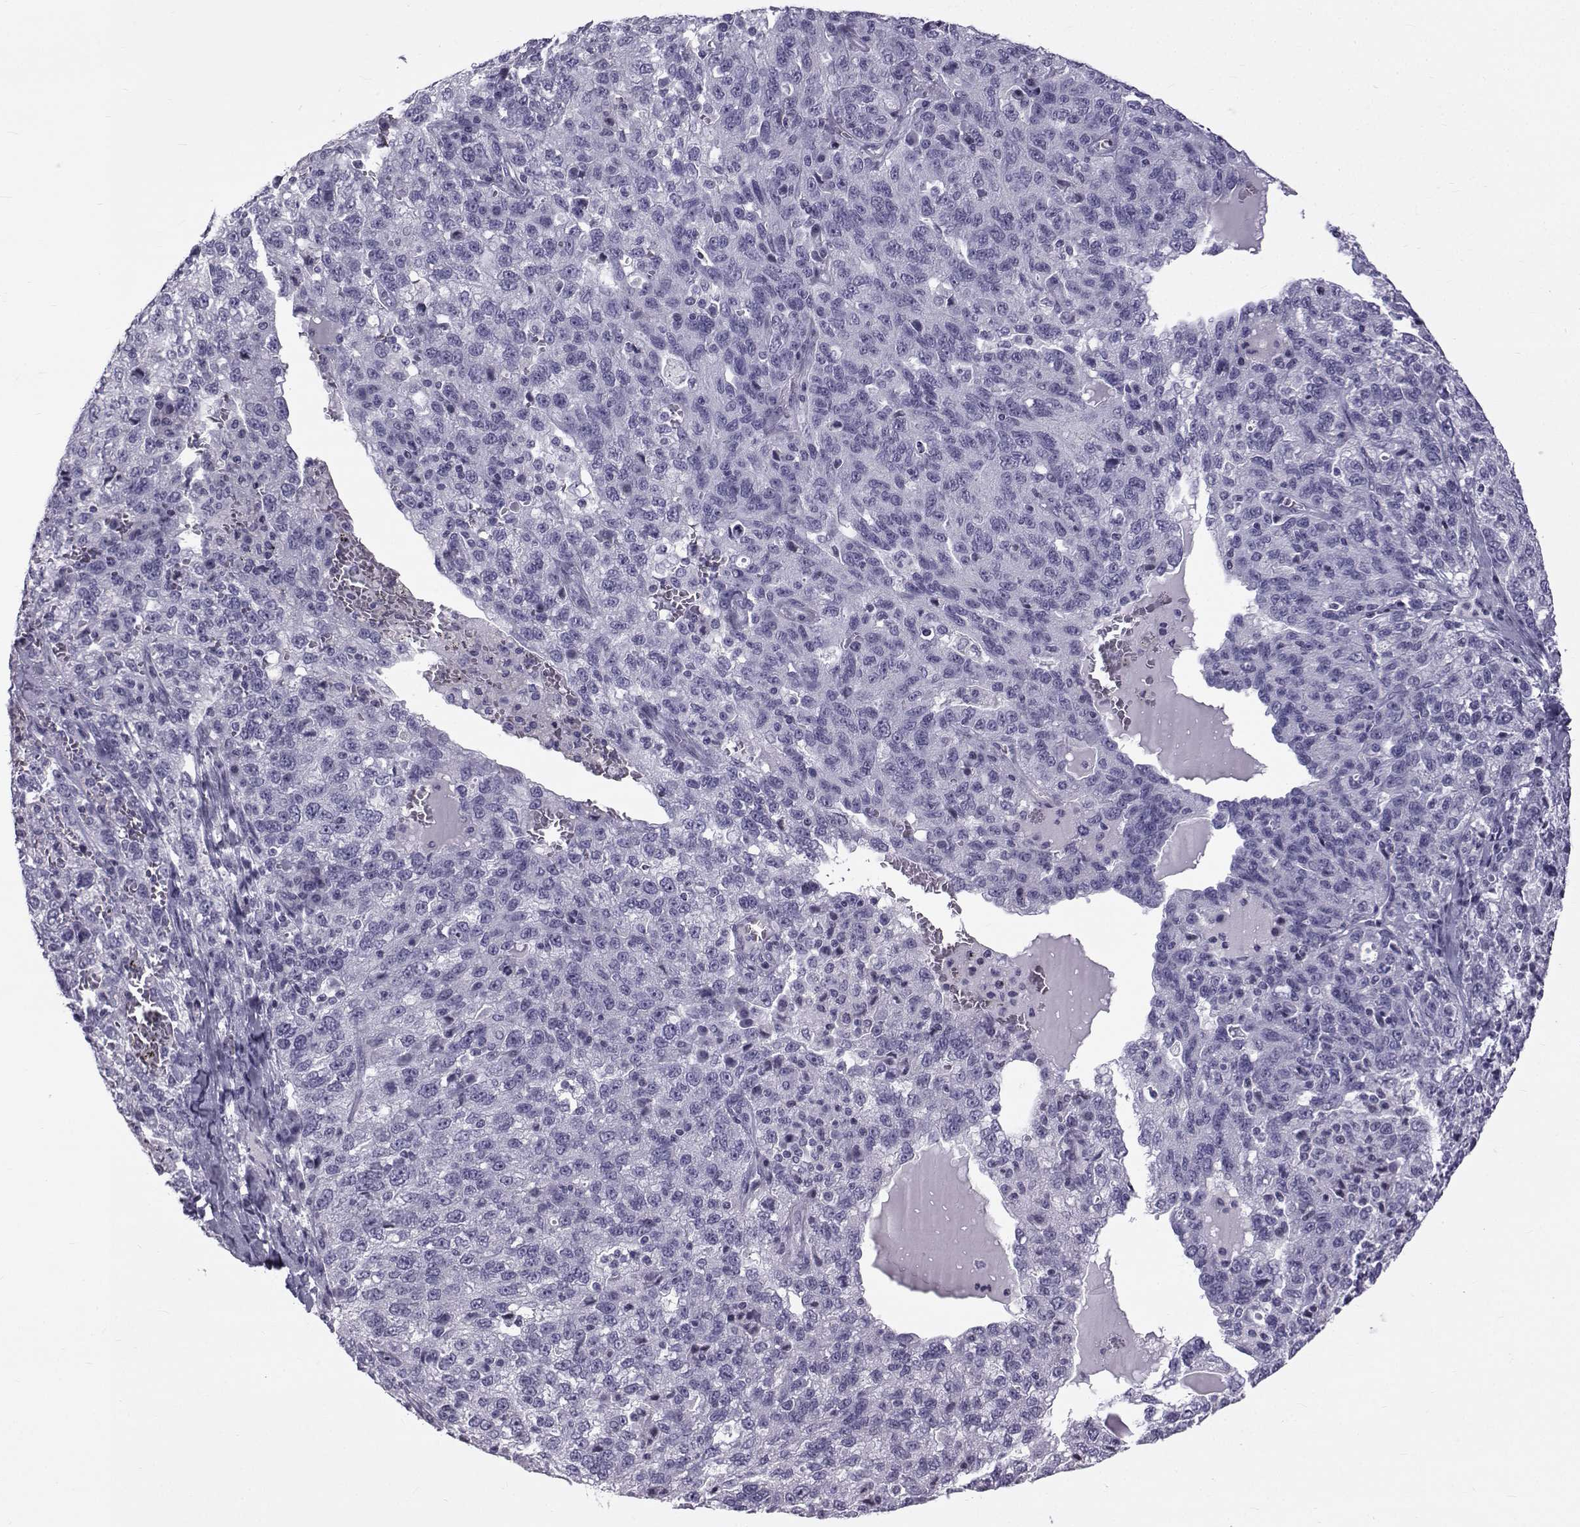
{"staining": {"intensity": "negative", "quantity": "none", "location": "none"}, "tissue": "ovarian cancer", "cell_type": "Tumor cells", "image_type": "cancer", "snomed": [{"axis": "morphology", "description": "Cystadenocarcinoma, serous, NOS"}, {"axis": "topography", "description": "Ovary"}], "caption": "A high-resolution histopathology image shows immunohistochemistry (IHC) staining of serous cystadenocarcinoma (ovarian), which exhibits no significant staining in tumor cells.", "gene": "SPANXD", "patient": {"sex": "female", "age": 71}}